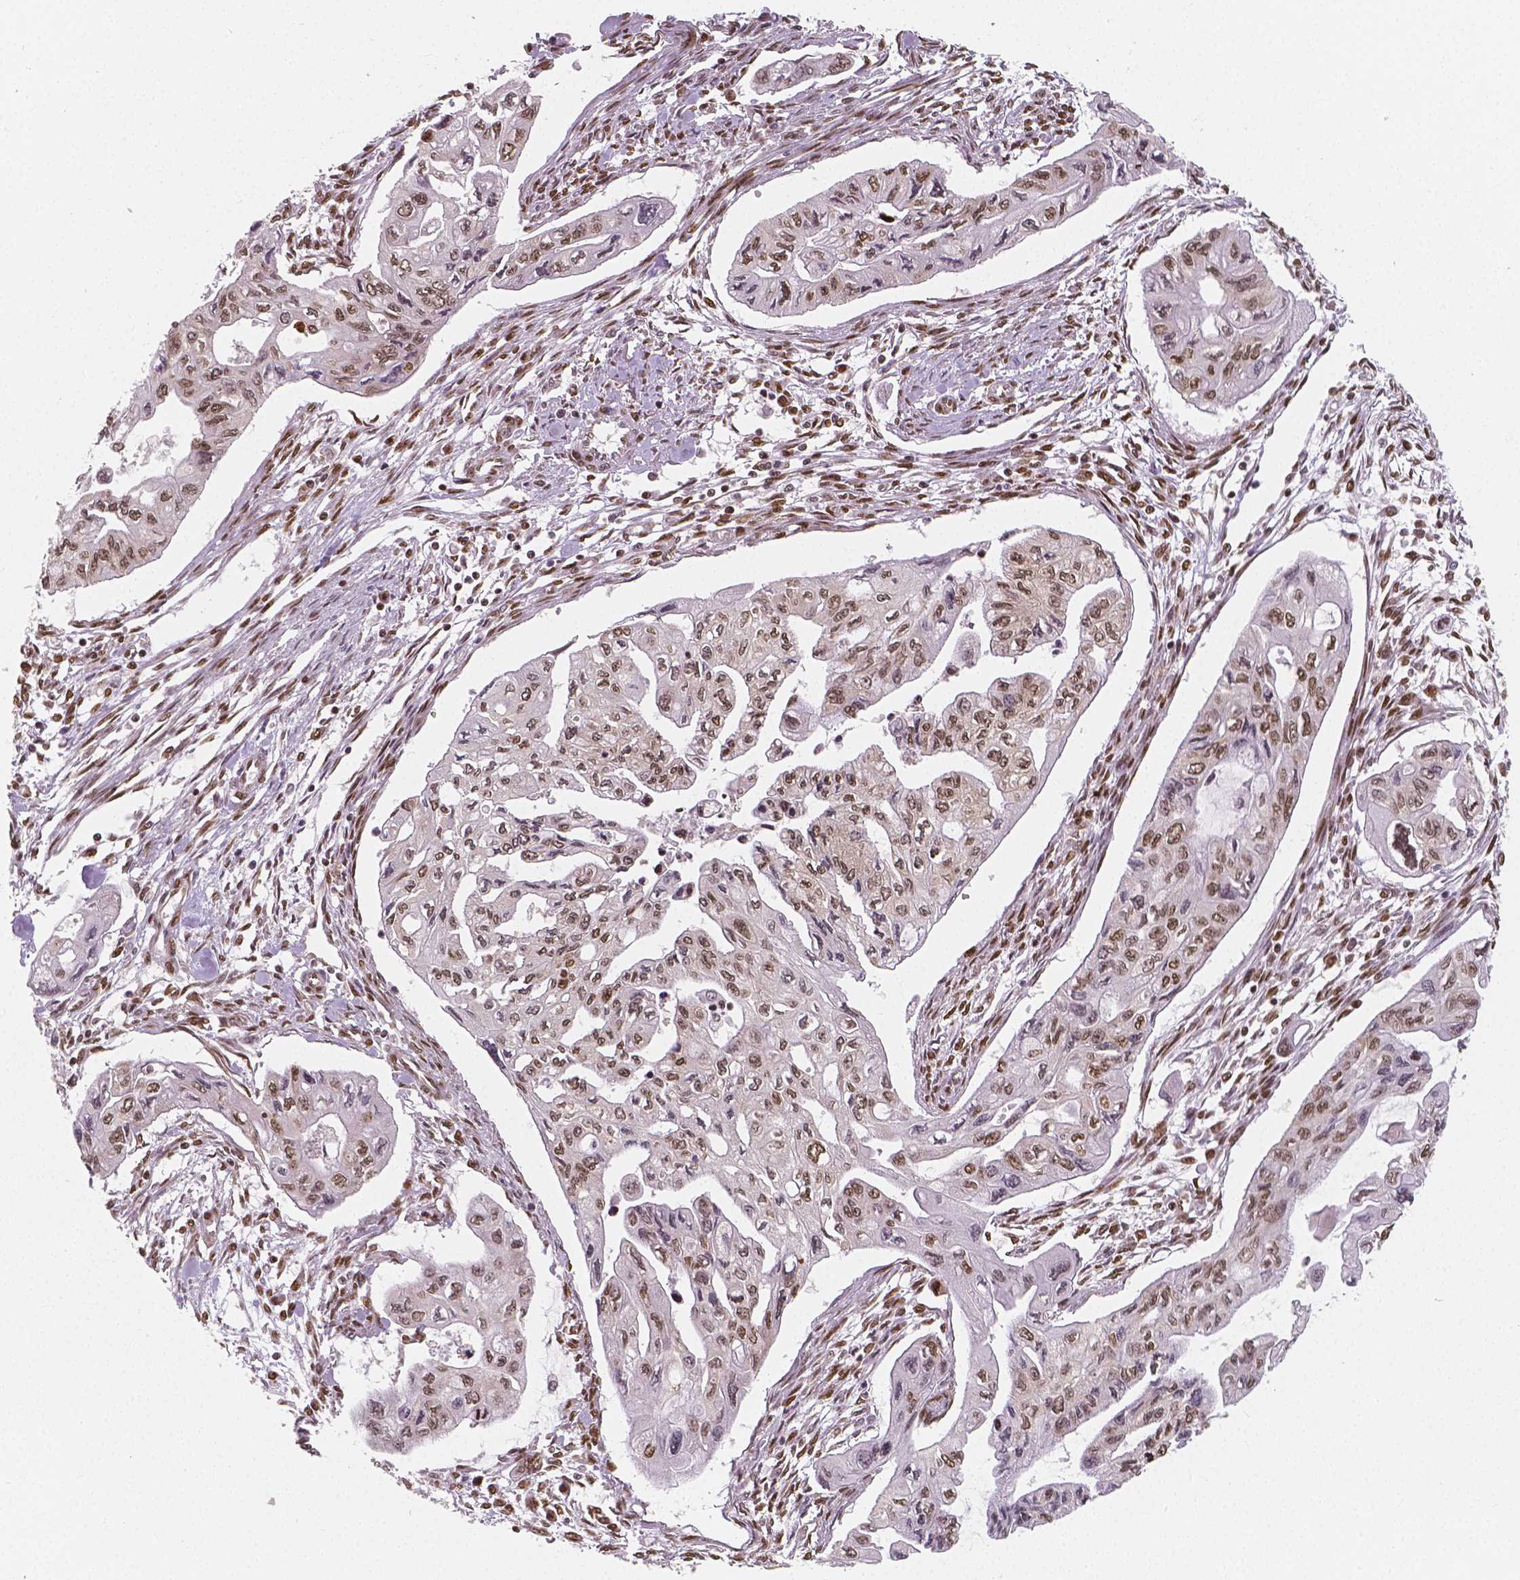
{"staining": {"intensity": "weak", "quantity": ">75%", "location": "nuclear"}, "tissue": "pancreatic cancer", "cell_type": "Tumor cells", "image_type": "cancer", "snomed": [{"axis": "morphology", "description": "Adenocarcinoma, NOS"}, {"axis": "topography", "description": "Pancreas"}], "caption": "A brown stain shows weak nuclear staining of a protein in human adenocarcinoma (pancreatic) tumor cells.", "gene": "NUCKS1", "patient": {"sex": "female", "age": 76}}